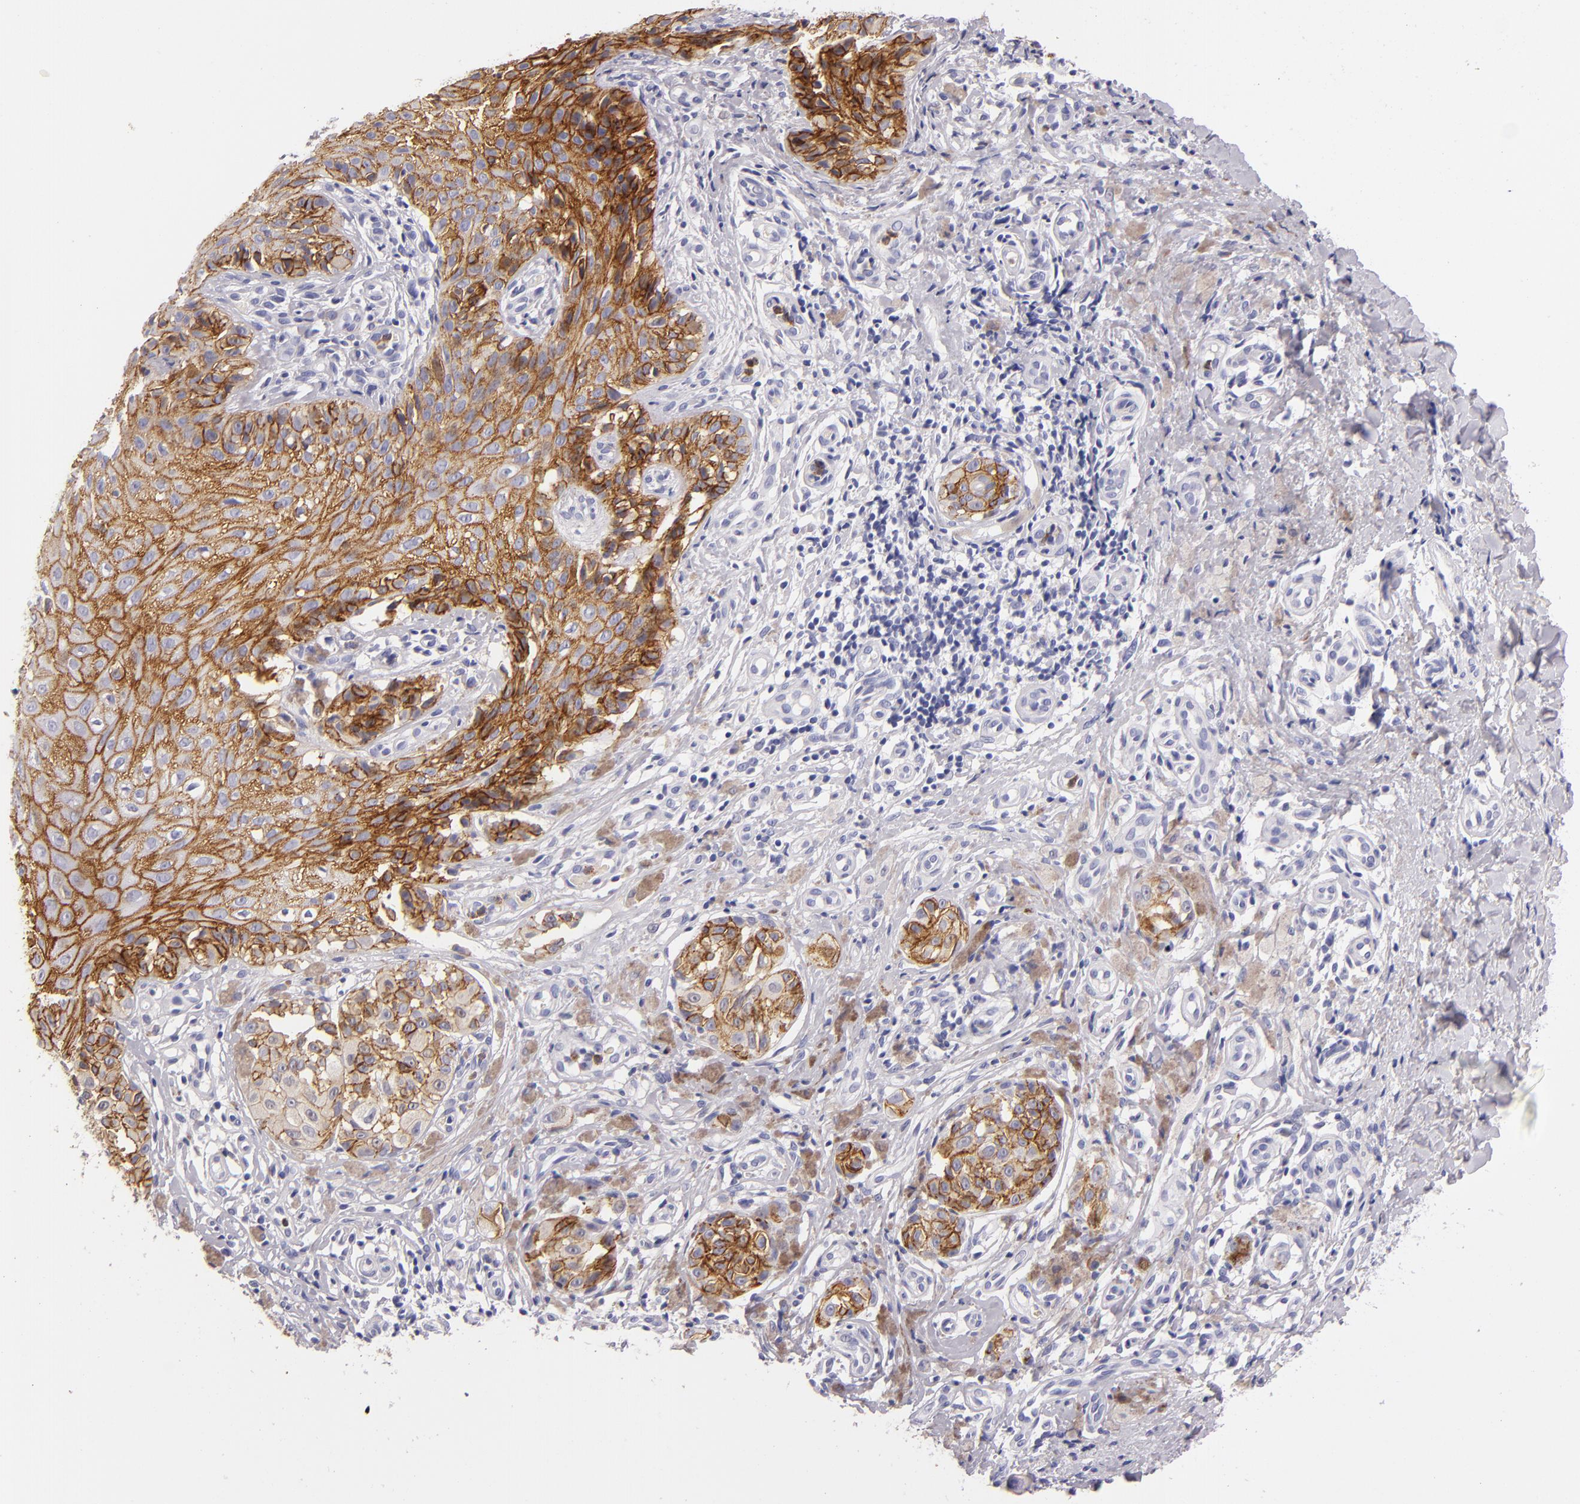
{"staining": {"intensity": "strong", "quantity": "25%-75%", "location": "cytoplasmic/membranous"}, "tissue": "melanoma", "cell_type": "Tumor cells", "image_type": "cancer", "snomed": [{"axis": "morphology", "description": "Malignant melanoma, NOS"}, {"axis": "topography", "description": "Skin"}], "caption": "The photomicrograph demonstrates staining of melanoma, revealing strong cytoplasmic/membranous protein staining (brown color) within tumor cells. (DAB (3,3'-diaminobenzidine) = brown stain, brightfield microscopy at high magnification).", "gene": "CDH3", "patient": {"sex": "male", "age": 67}}